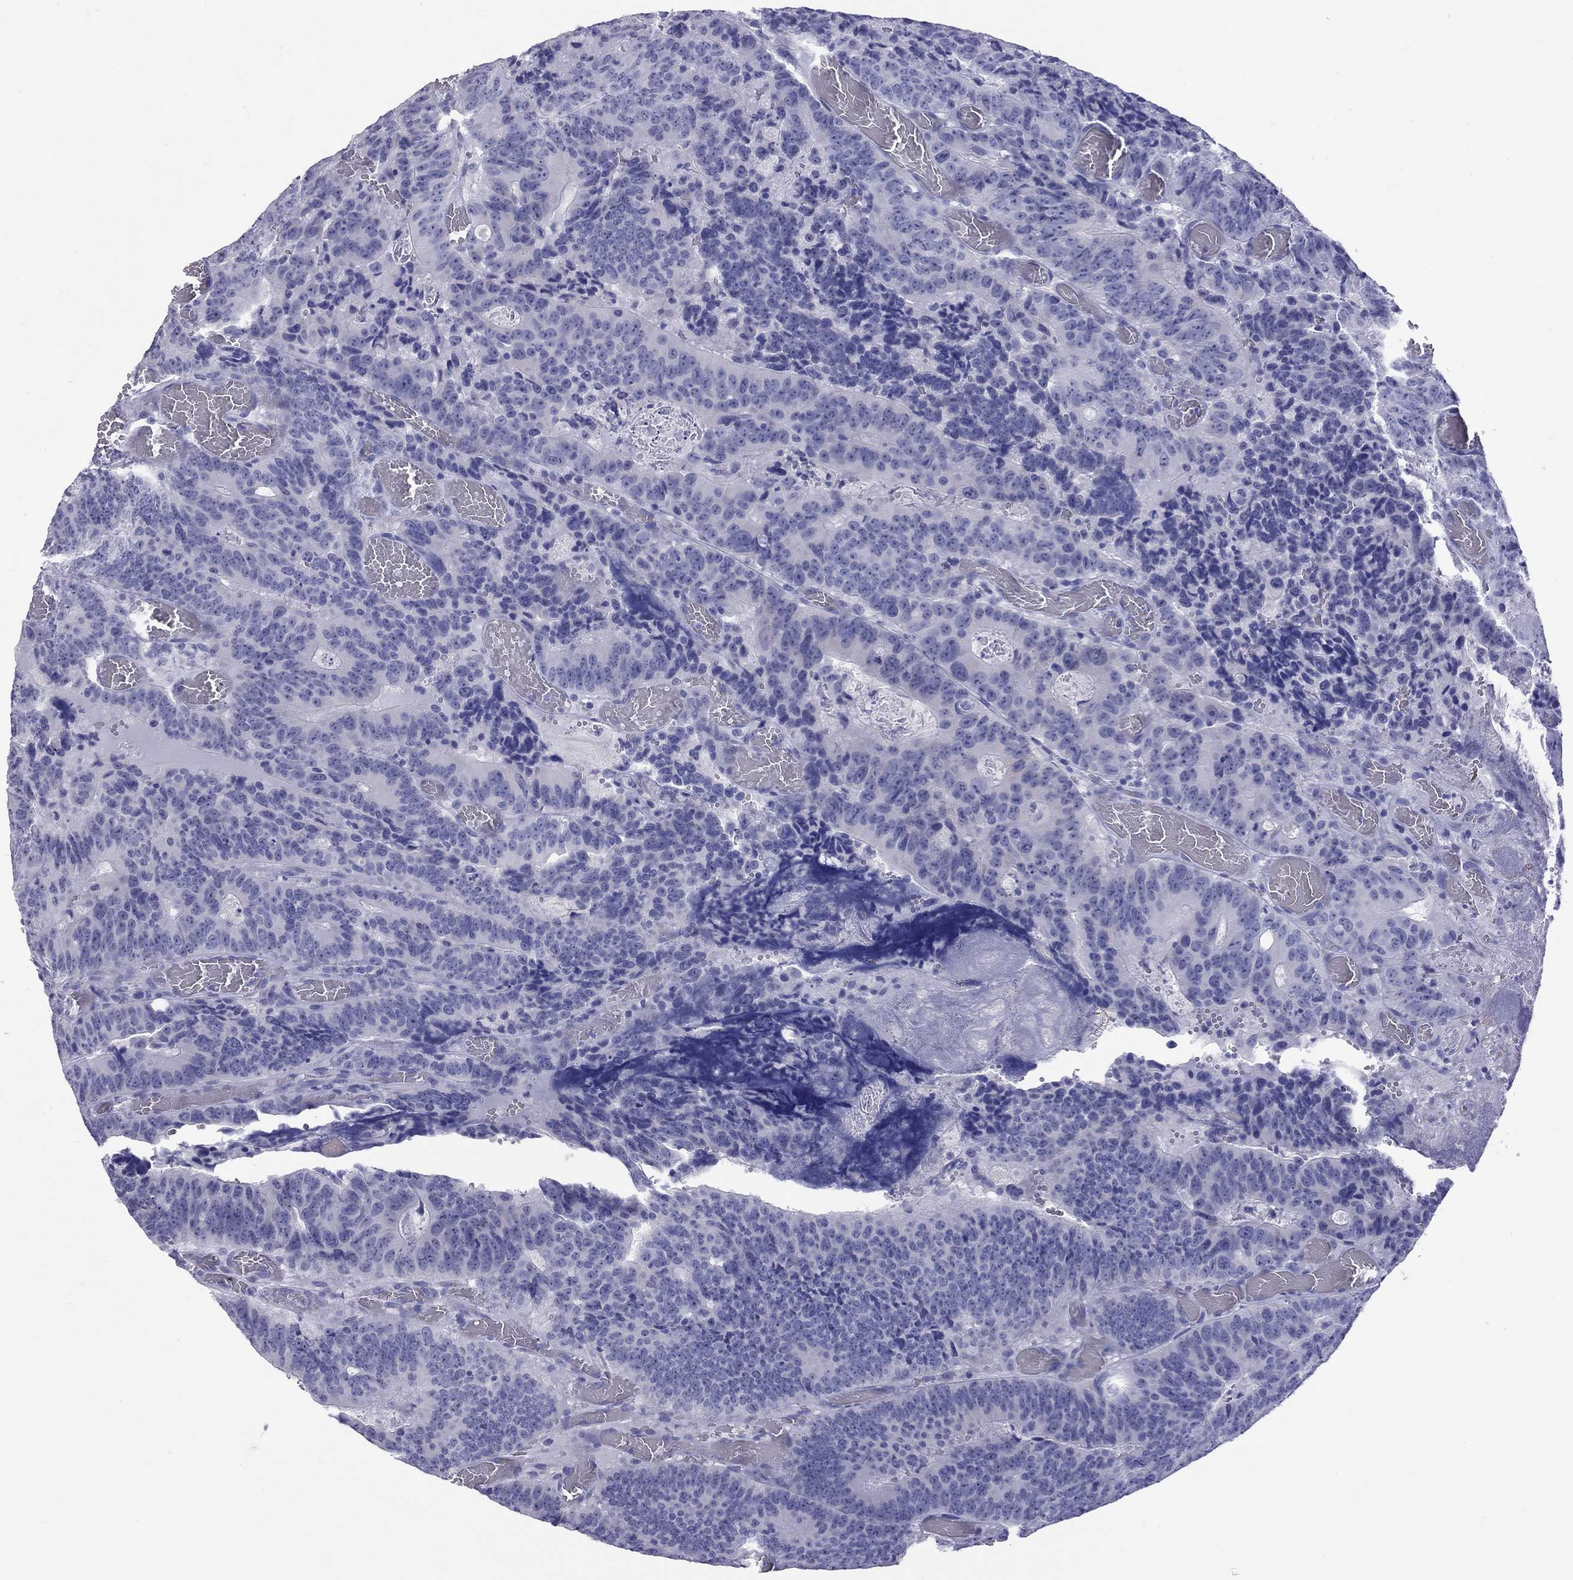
{"staining": {"intensity": "negative", "quantity": "none", "location": "none"}, "tissue": "colorectal cancer", "cell_type": "Tumor cells", "image_type": "cancer", "snomed": [{"axis": "morphology", "description": "Adenocarcinoma, NOS"}, {"axis": "topography", "description": "Colon"}], "caption": "Image shows no significant protein positivity in tumor cells of colorectal adenocarcinoma. (DAB immunohistochemistry (IHC) visualized using brightfield microscopy, high magnification).", "gene": "STAG3", "patient": {"sex": "female", "age": 82}}